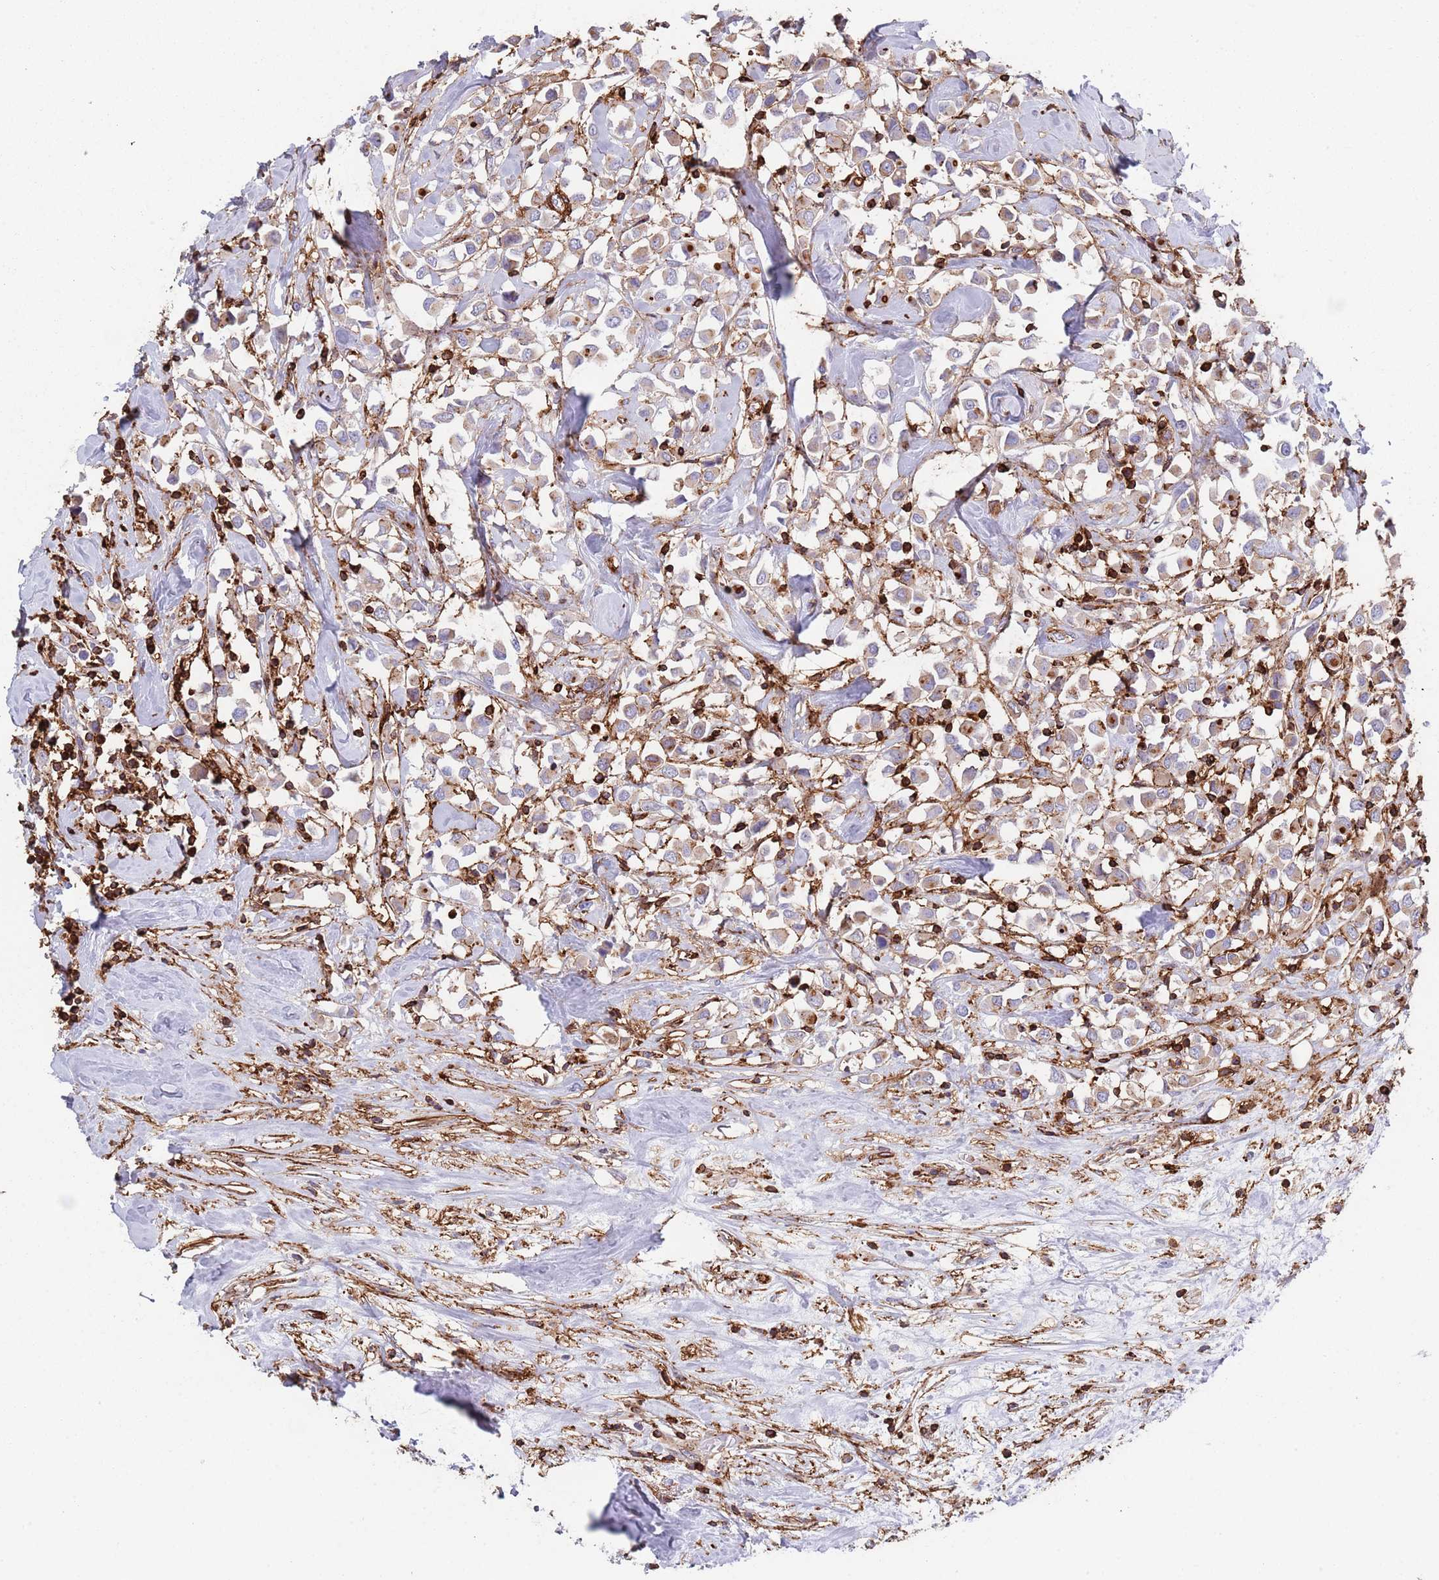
{"staining": {"intensity": "weak", "quantity": ">75%", "location": "cytoplasmic/membranous"}, "tissue": "breast cancer", "cell_type": "Tumor cells", "image_type": "cancer", "snomed": [{"axis": "morphology", "description": "Duct carcinoma"}, {"axis": "topography", "description": "Breast"}], "caption": "Protein staining of breast cancer (intraductal carcinoma) tissue displays weak cytoplasmic/membranous staining in about >75% of tumor cells. (DAB (3,3'-diaminobenzidine) IHC with brightfield microscopy, high magnification).", "gene": "RNF144A", "patient": {"sex": "female", "age": 61}}